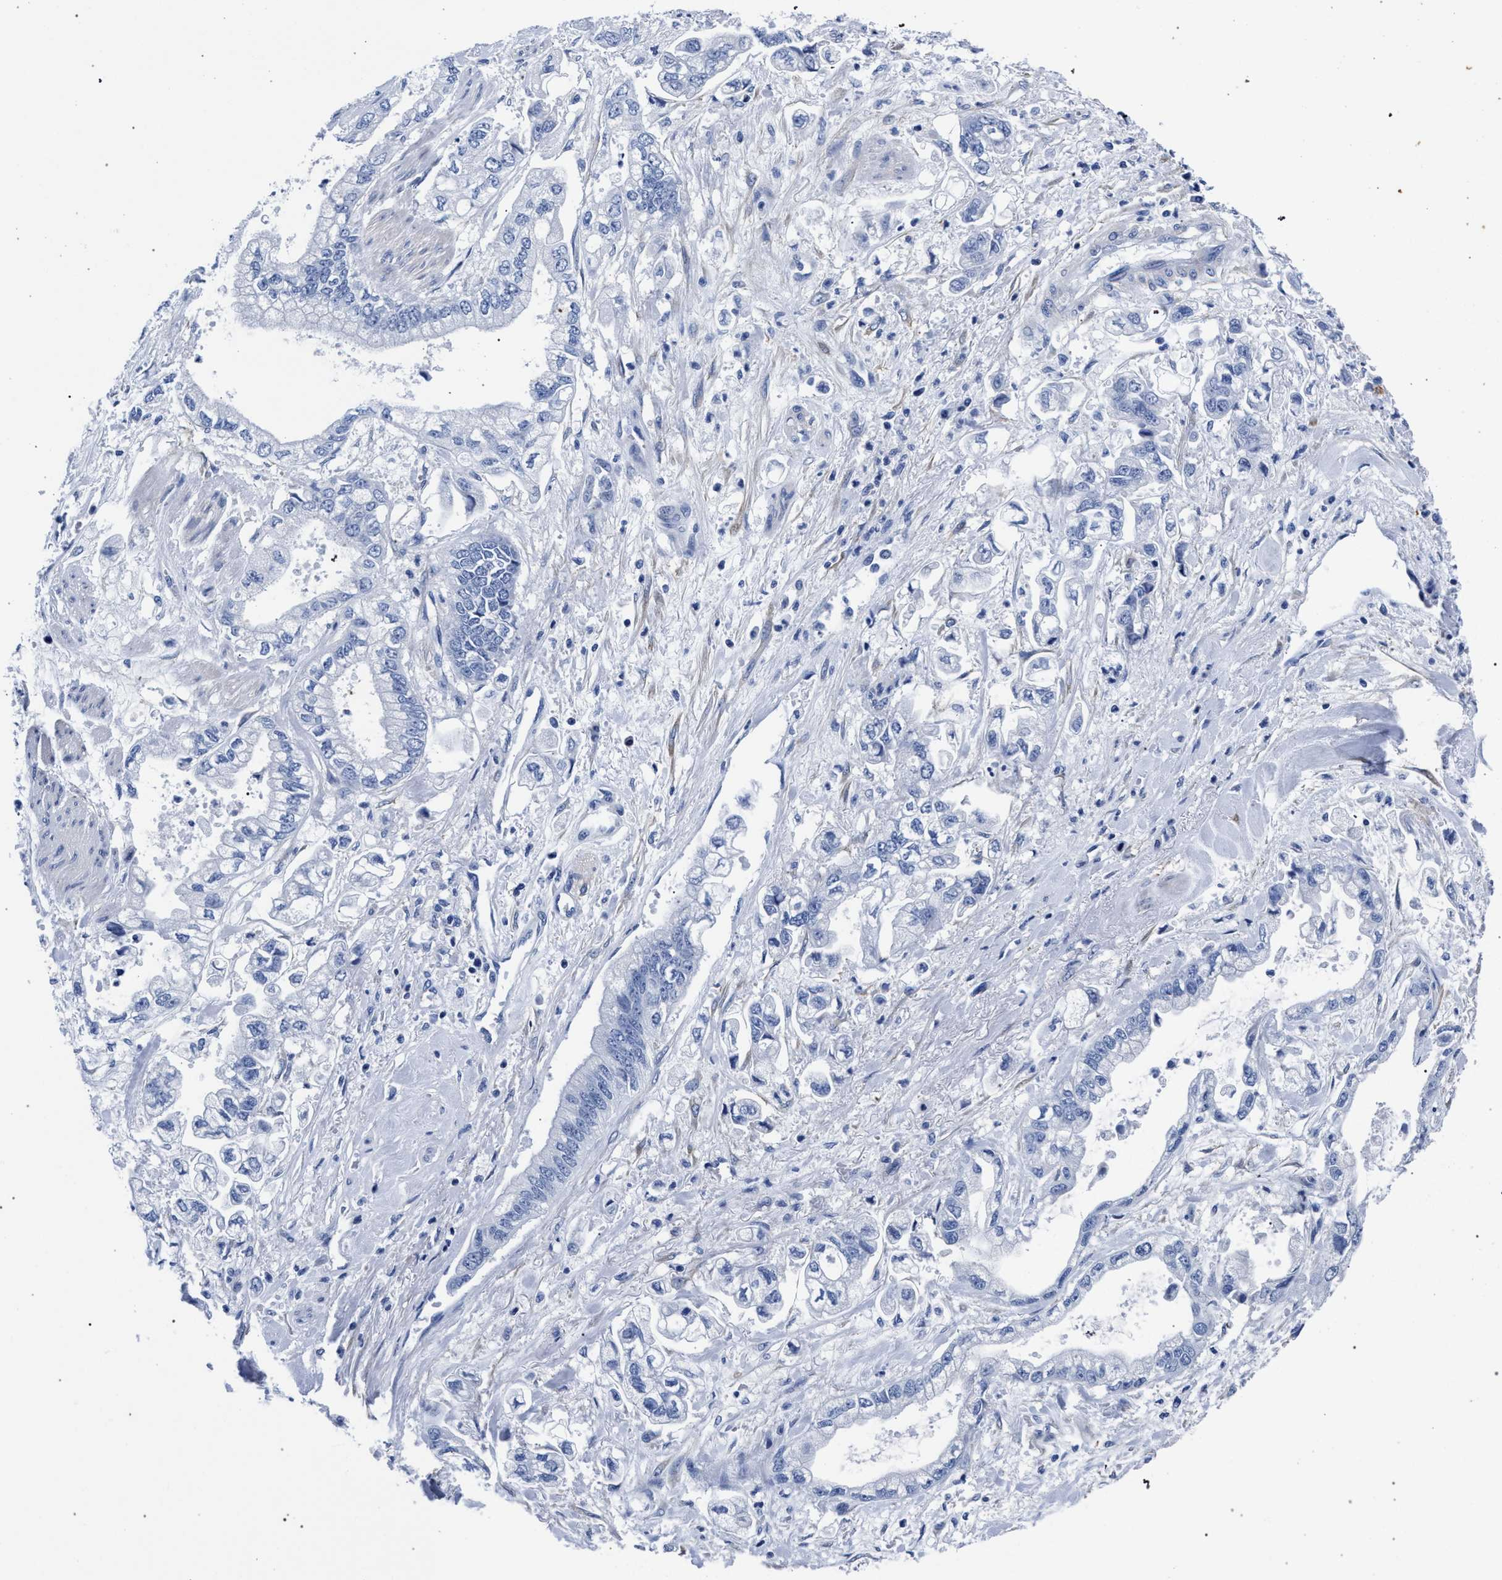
{"staining": {"intensity": "negative", "quantity": "none", "location": "none"}, "tissue": "stomach cancer", "cell_type": "Tumor cells", "image_type": "cancer", "snomed": [{"axis": "morphology", "description": "Normal tissue, NOS"}, {"axis": "morphology", "description": "Adenocarcinoma, NOS"}, {"axis": "topography", "description": "Stomach"}], "caption": "Immunohistochemistry image of human adenocarcinoma (stomach) stained for a protein (brown), which displays no expression in tumor cells.", "gene": "AKAP4", "patient": {"sex": "male", "age": 62}}